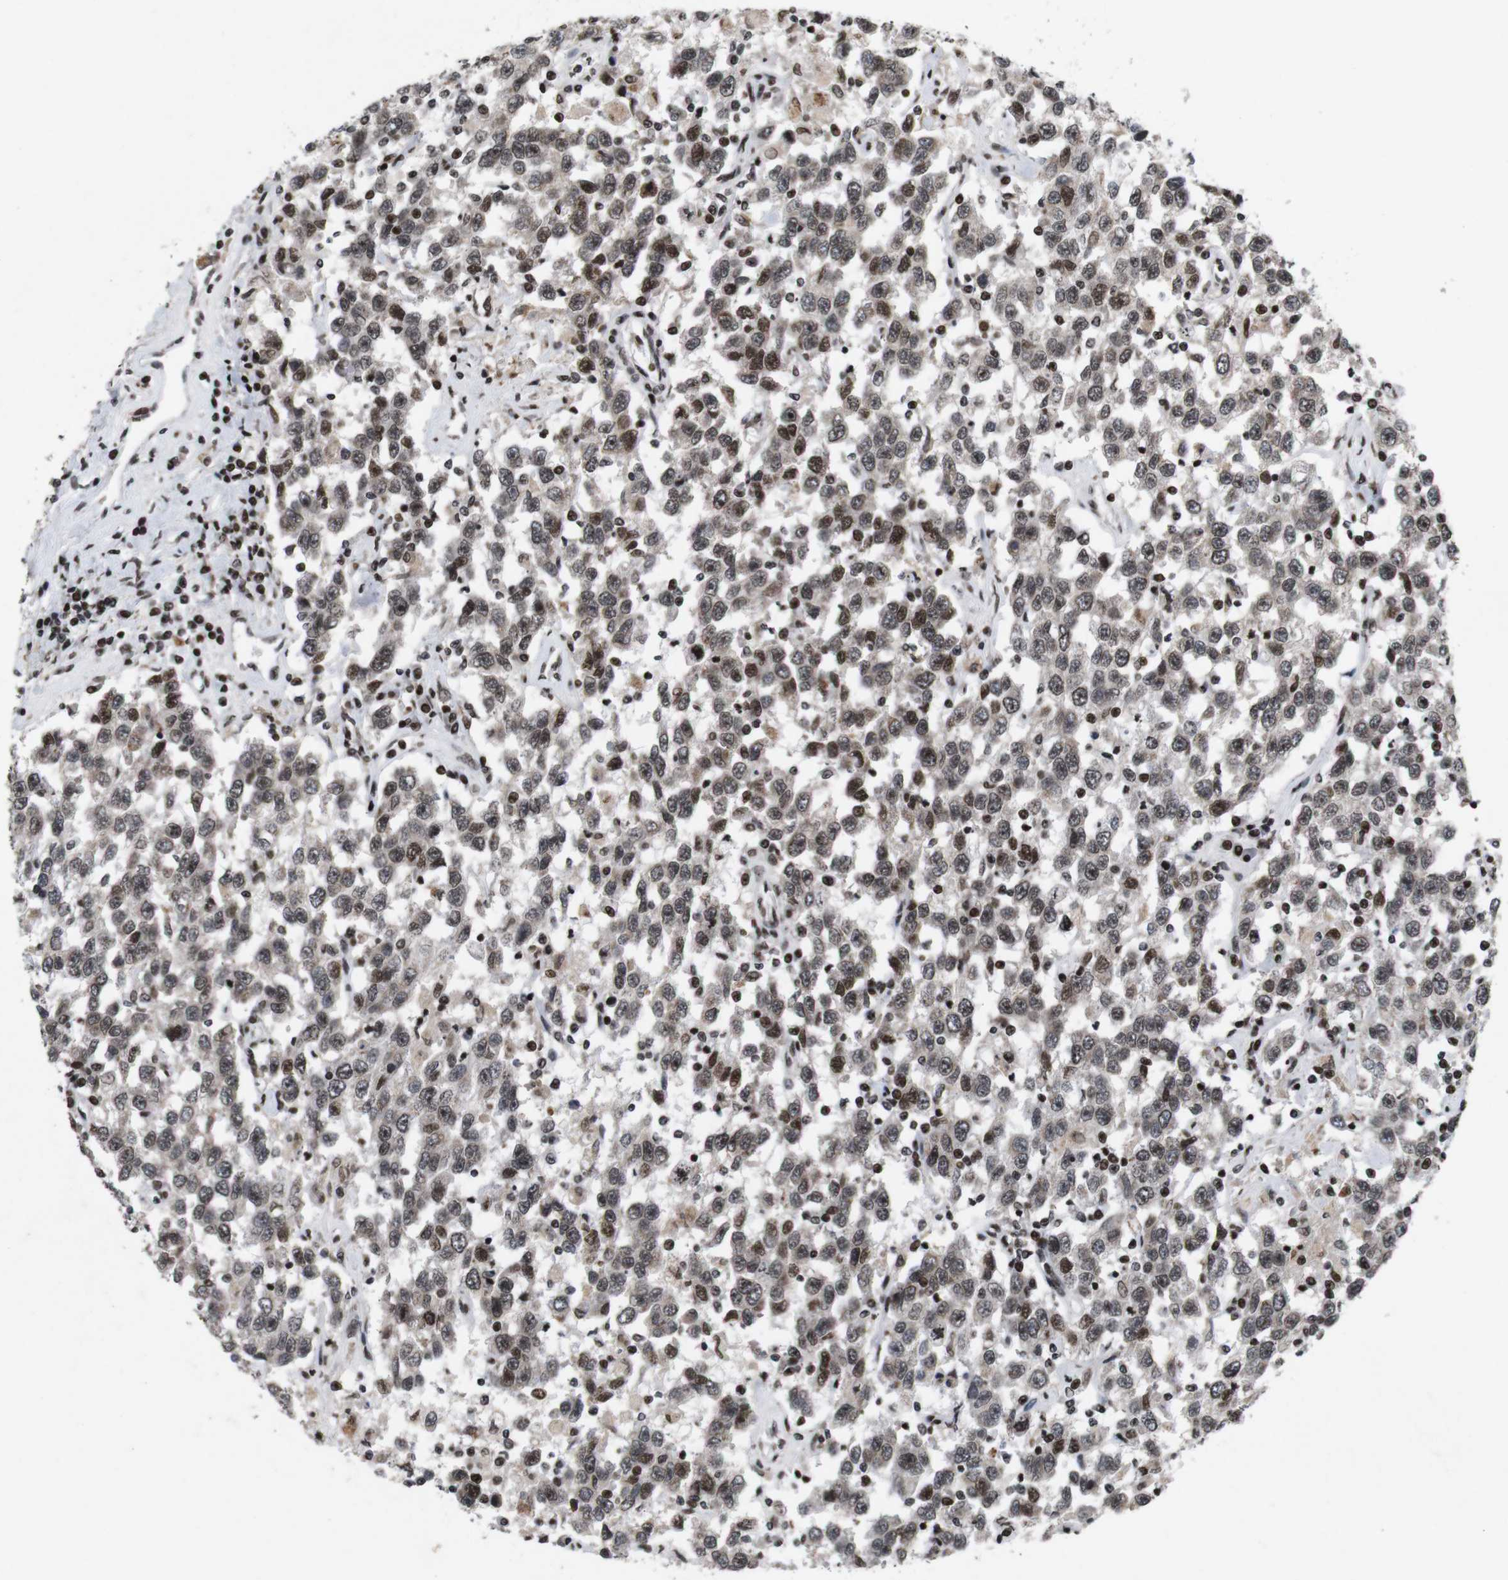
{"staining": {"intensity": "moderate", "quantity": "25%-75%", "location": "nuclear"}, "tissue": "testis cancer", "cell_type": "Tumor cells", "image_type": "cancer", "snomed": [{"axis": "morphology", "description": "Seminoma, NOS"}, {"axis": "topography", "description": "Testis"}], "caption": "Protein staining by immunohistochemistry exhibits moderate nuclear expression in about 25%-75% of tumor cells in testis cancer (seminoma).", "gene": "MAGEH1", "patient": {"sex": "male", "age": 41}}